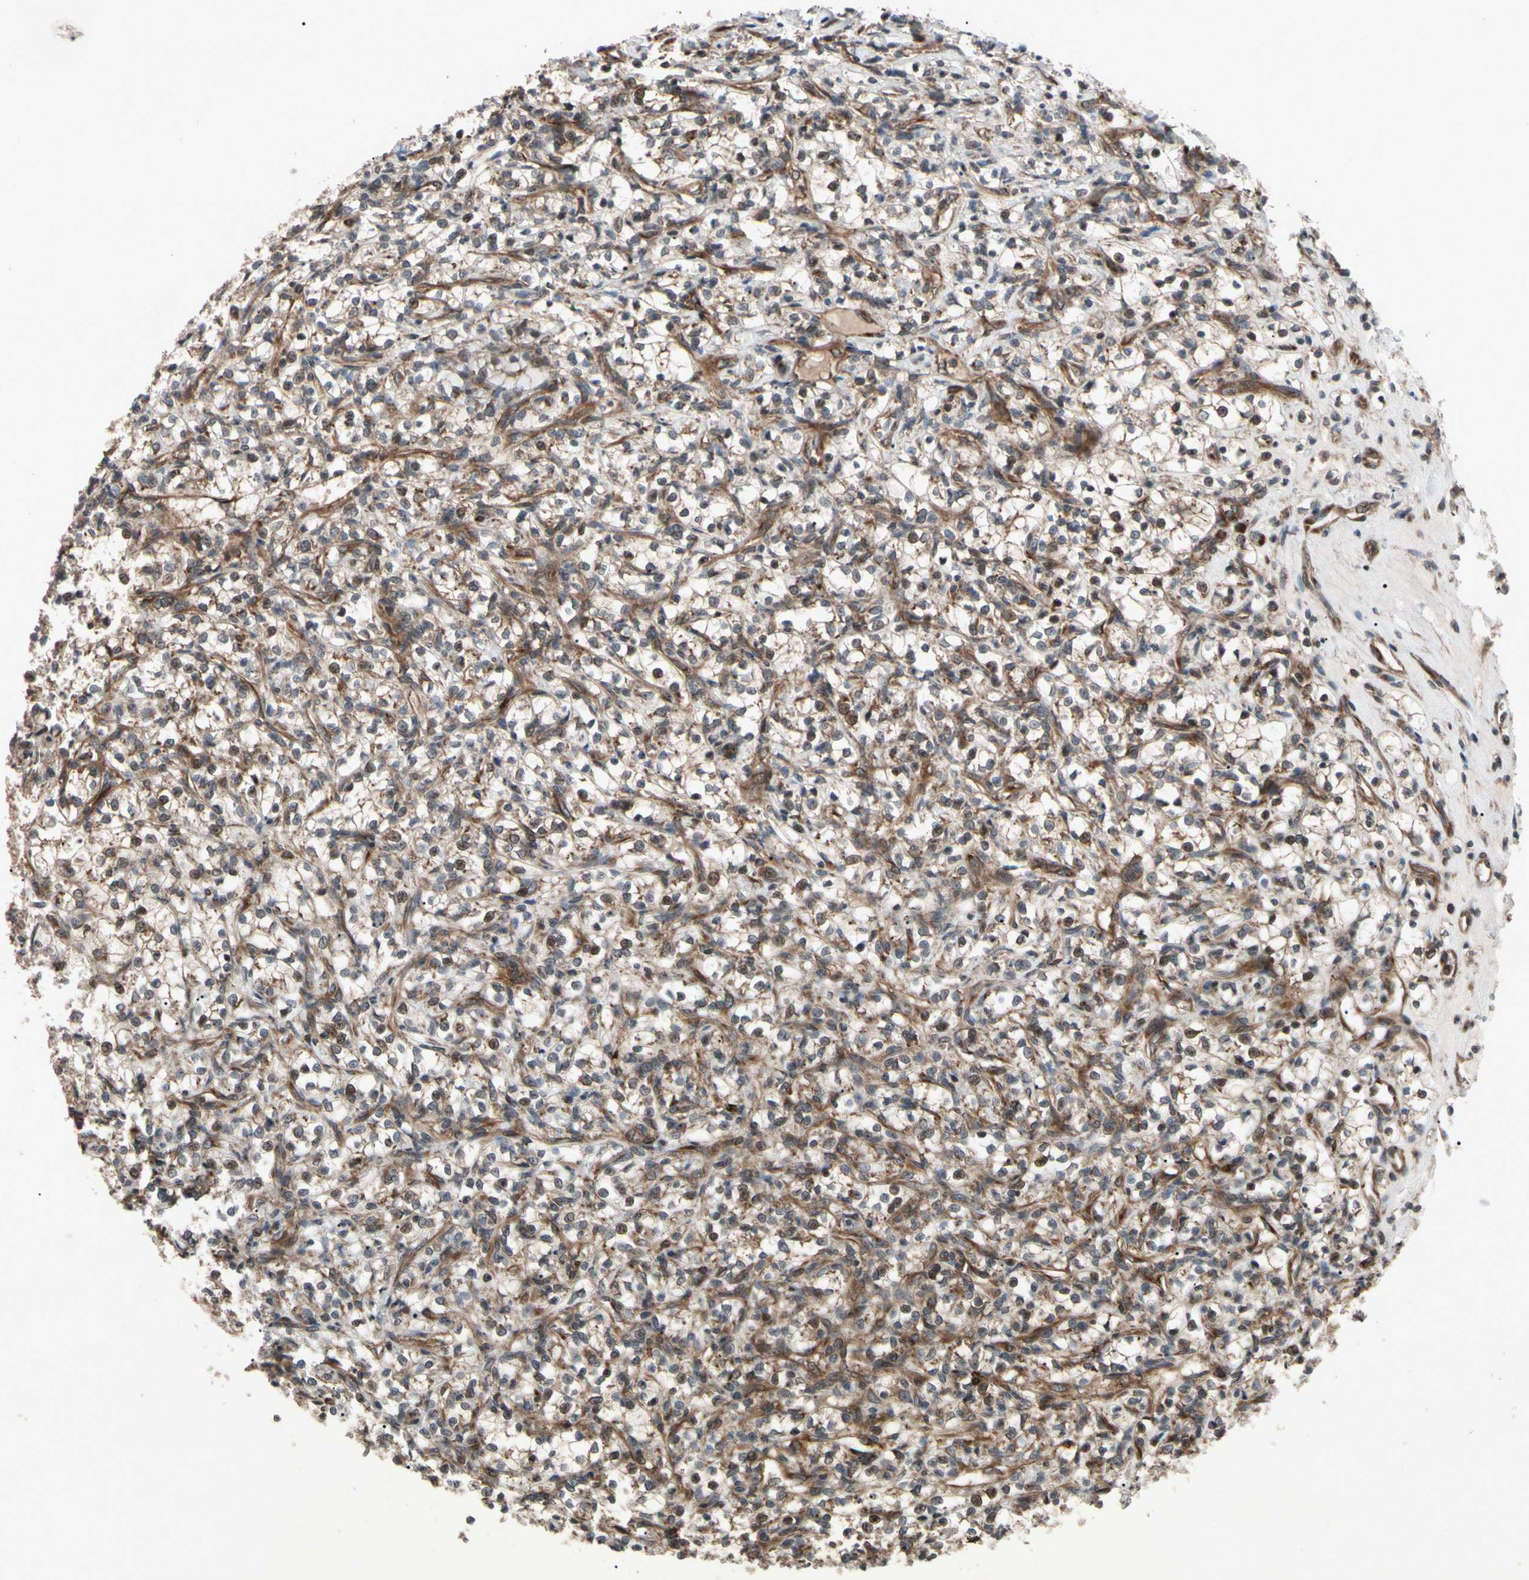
{"staining": {"intensity": "moderate", "quantity": ">75%", "location": "cytoplasmic/membranous"}, "tissue": "renal cancer", "cell_type": "Tumor cells", "image_type": "cancer", "snomed": [{"axis": "morphology", "description": "Adenocarcinoma, NOS"}, {"axis": "topography", "description": "Kidney"}], "caption": "Tumor cells exhibit medium levels of moderate cytoplasmic/membranous staining in about >75% of cells in renal cancer. The protein is stained brown, and the nuclei are stained in blue (DAB (3,3'-diaminobenzidine) IHC with brightfield microscopy, high magnification).", "gene": "GUCY1B1", "patient": {"sex": "female", "age": 69}}